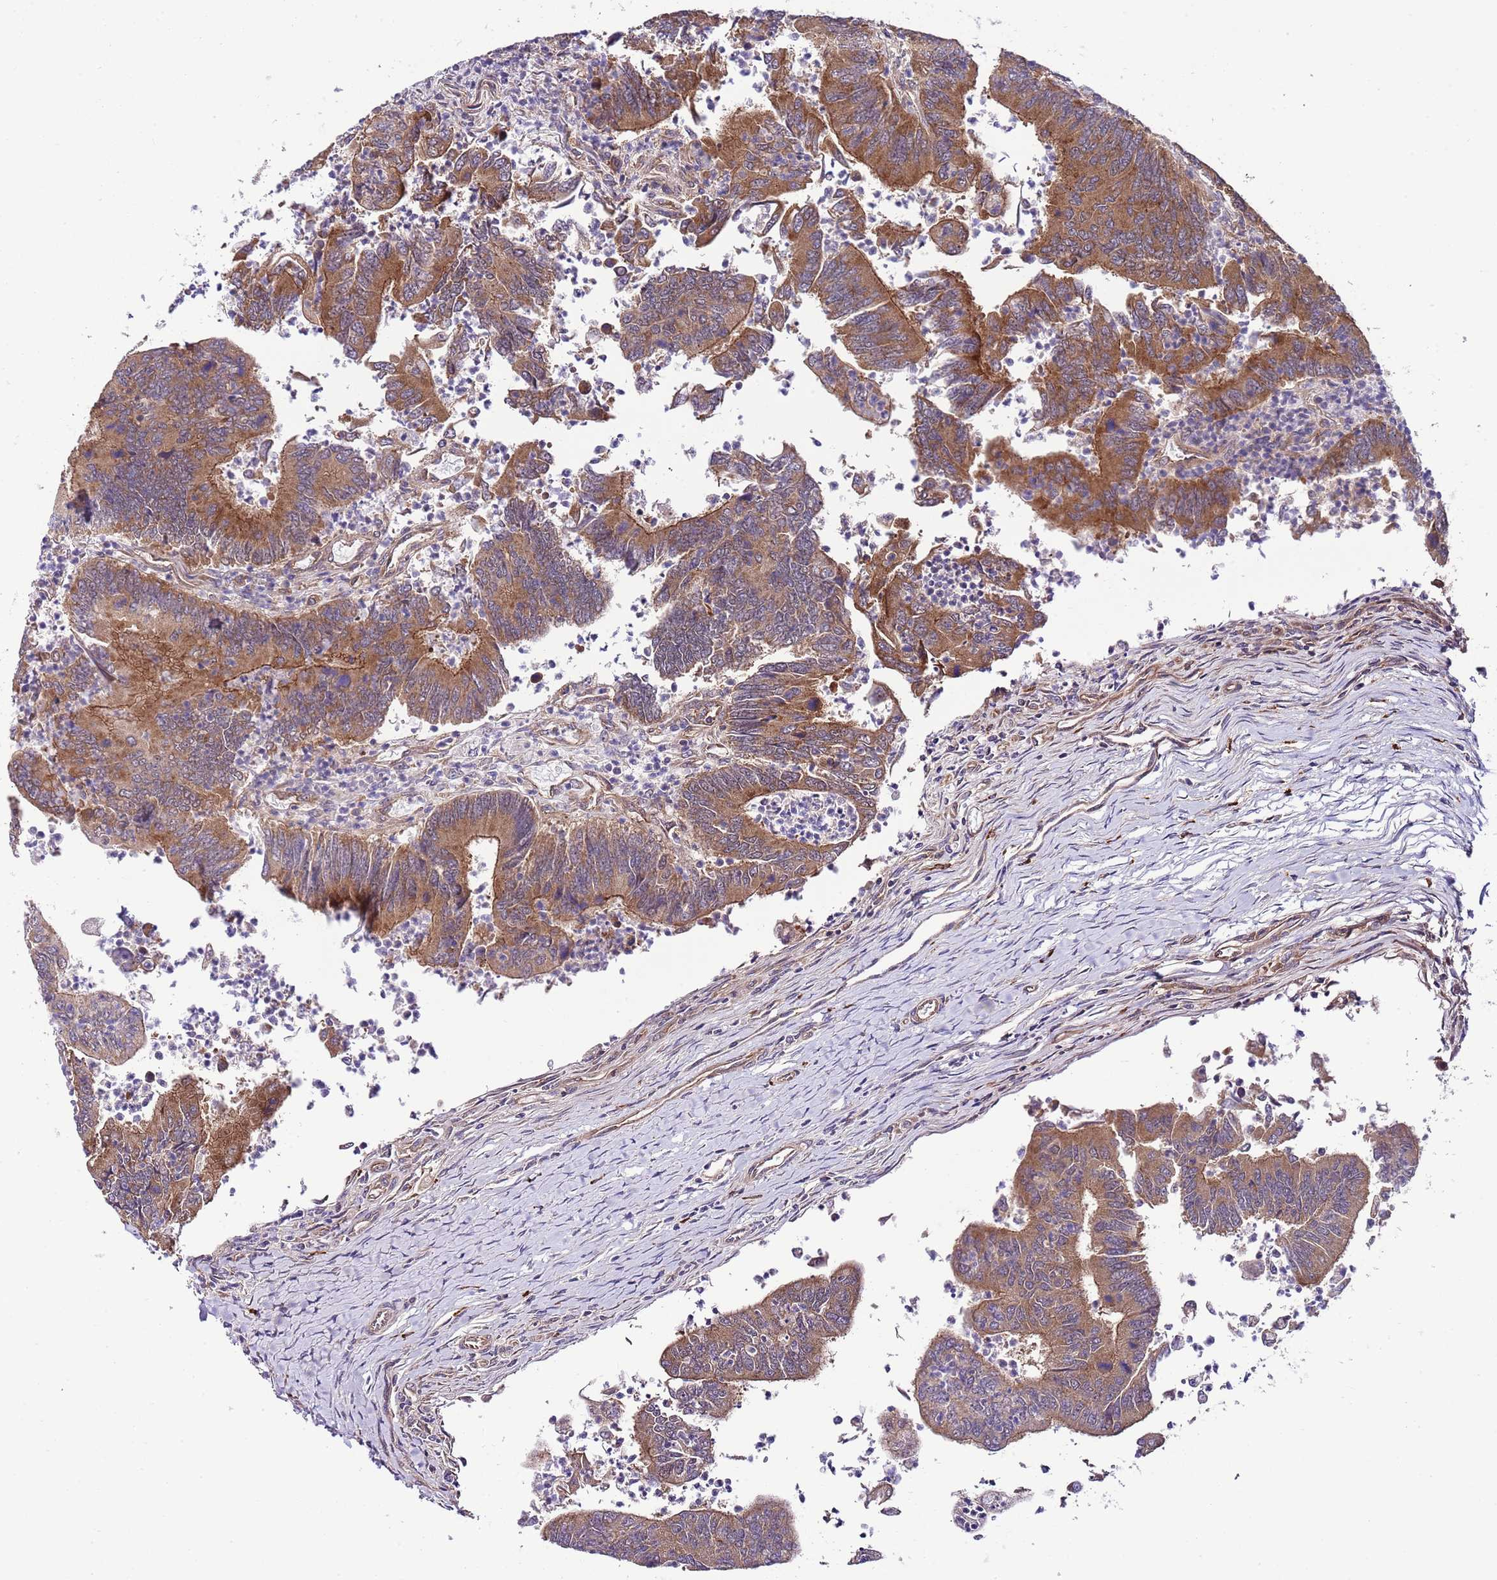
{"staining": {"intensity": "moderate", "quantity": ">75%", "location": "cytoplasmic/membranous"}, "tissue": "colorectal cancer", "cell_type": "Tumor cells", "image_type": "cancer", "snomed": [{"axis": "morphology", "description": "Adenocarcinoma, NOS"}, {"axis": "topography", "description": "Colon"}], "caption": "DAB (3,3'-diaminobenzidine) immunohistochemical staining of human adenocarcinoma (colorectal) reveals moderate cytoplasmic/membranous protein positivity in about >75% of tumor cells. (DAB (3,3'-diaminobenzidine) IHC with brightfield microscopy, high magnification).", "gene": "DONSON", "patient": {"sex": "female", "age": 67}}